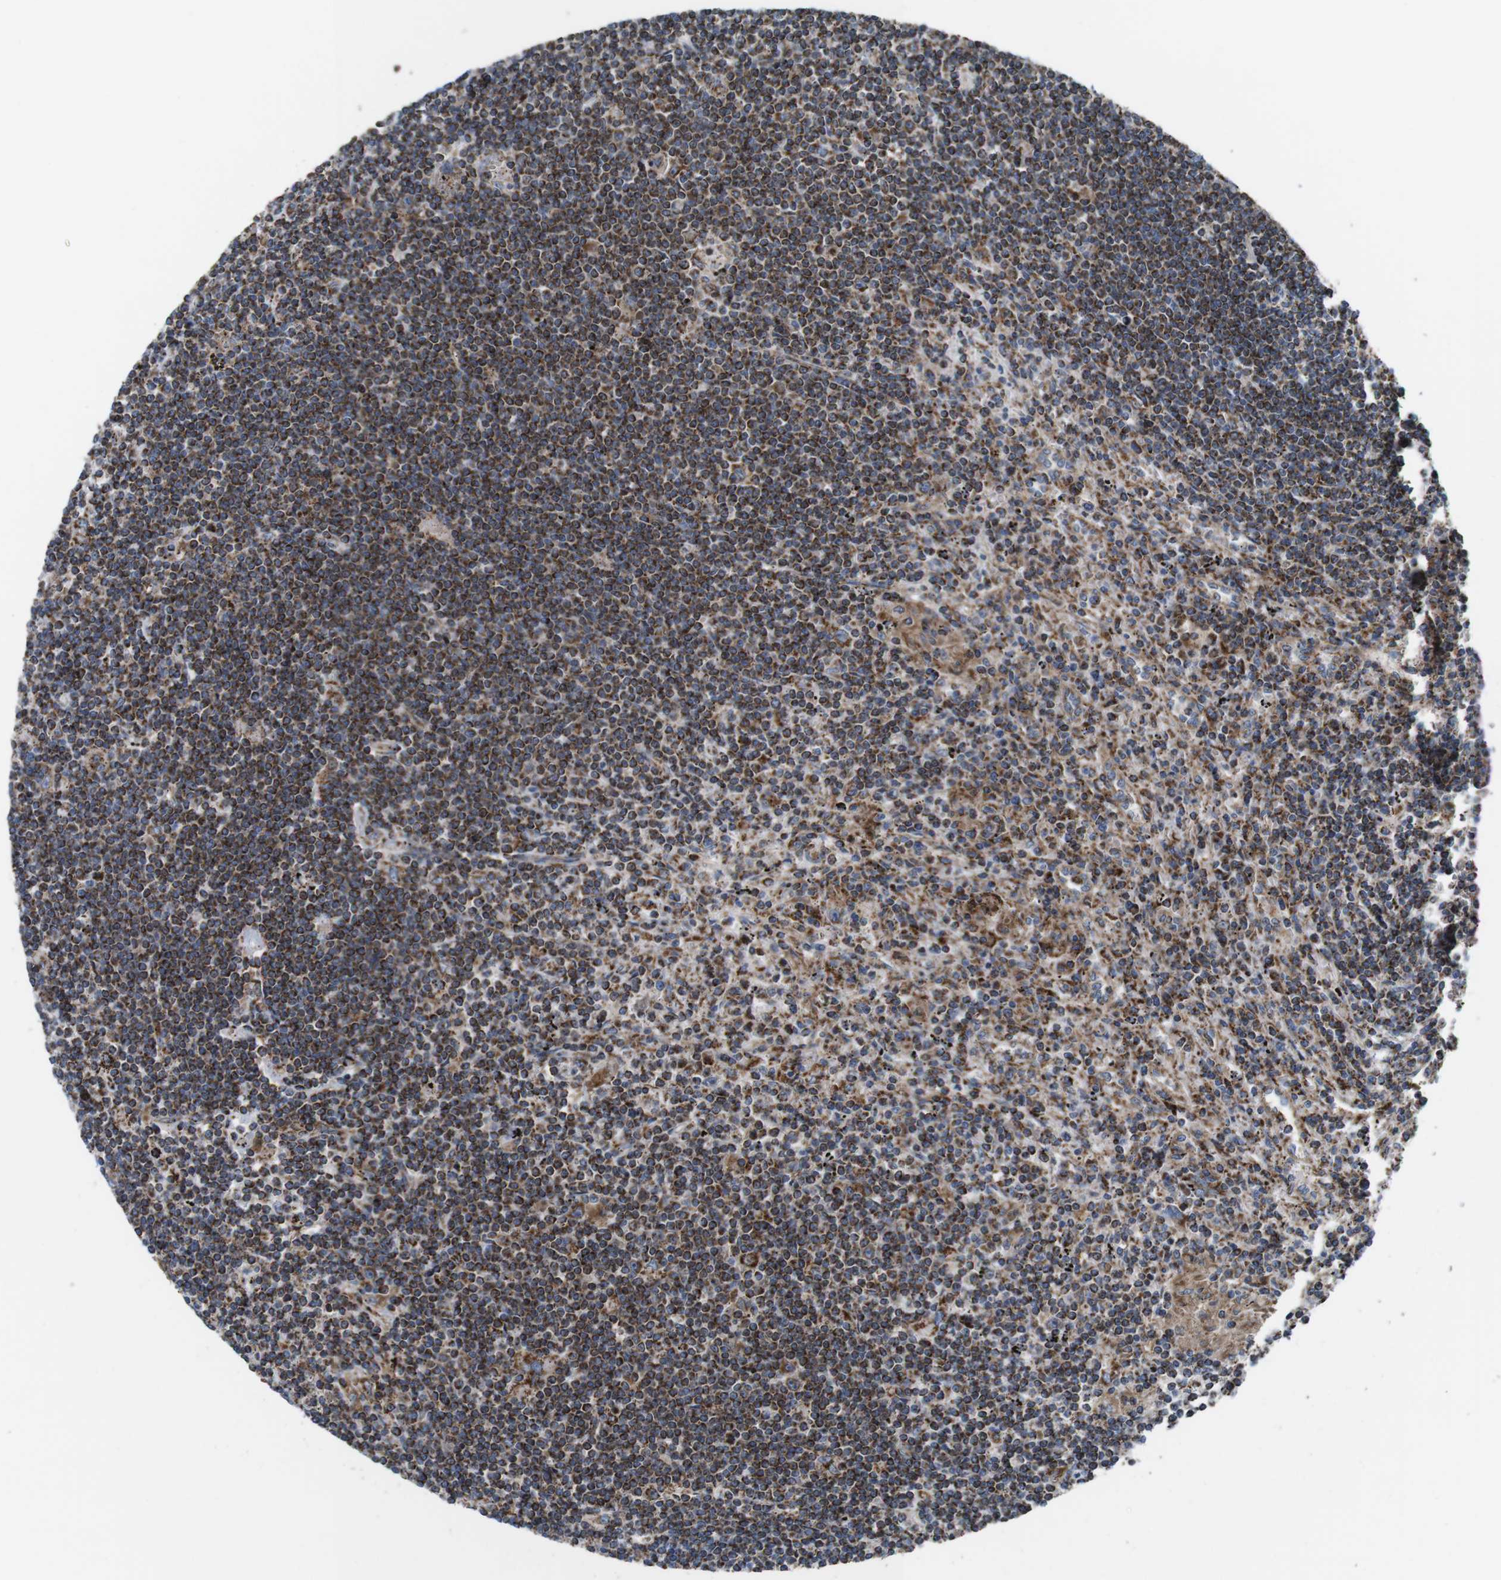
{"staining": {"intensity": "strong", "quantity": "25%-75%", "location": "cytoplasmic/membranous"}, "tissue": "lymphoma", "cell_type": "Tumor cells", "image_type": "cancer", "snomed": [{"axis": "morphology", "description": "Malignant lymphoma, non-Hodgkin's type, Low grade"}, {"axis": "topography", "description": "Spleen"}], "caption": "Lymphoma tissue displays strong cytoplasmic/membranous positivity in approximately 25%-75% of tumor cells", "gene": "HK1", "patient": {"sex": "male", "age": 76}}